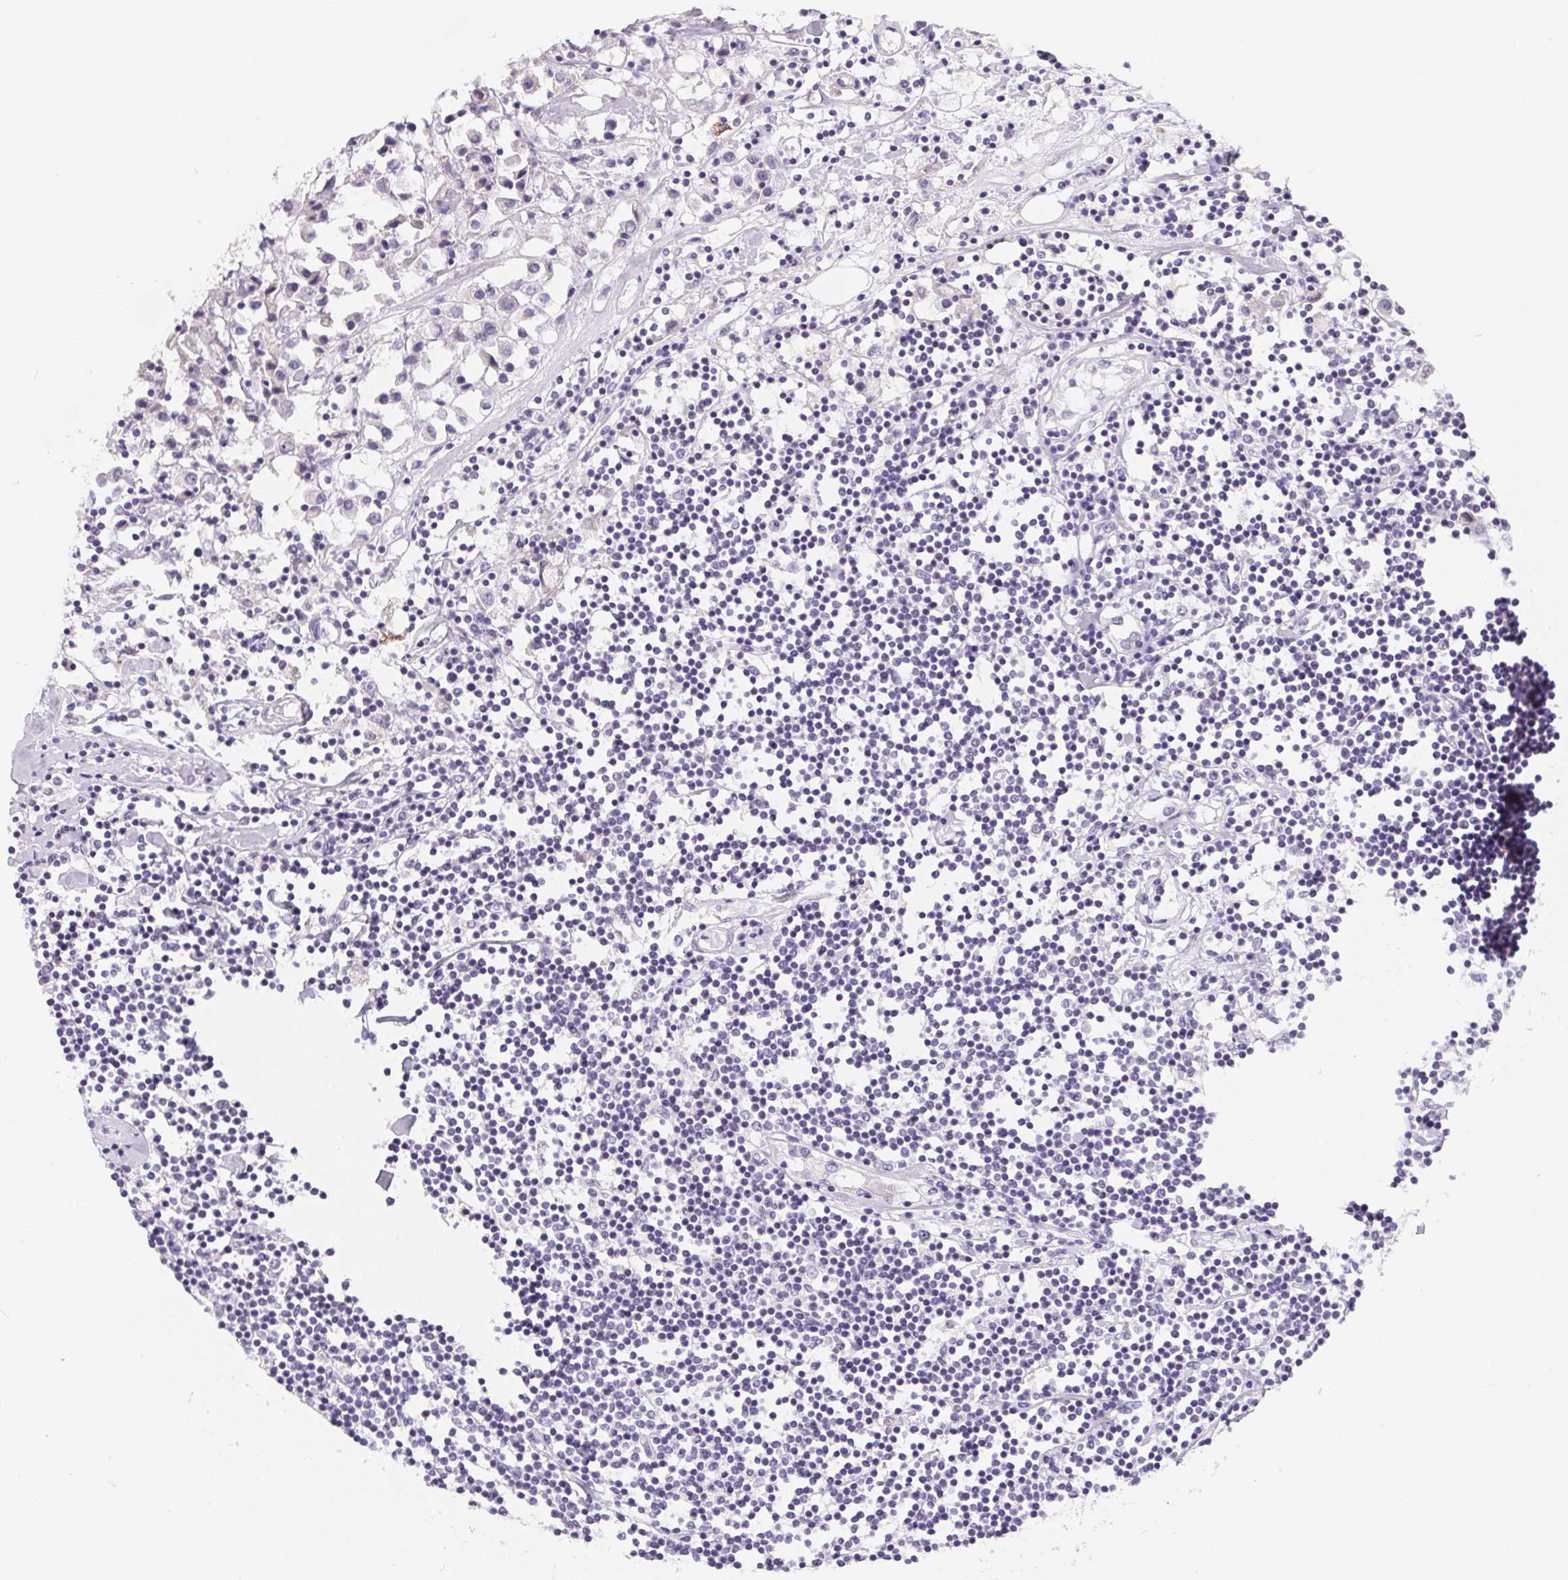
{"staining": {"intensity": "negative", "quantity": "none", "location": "none"}, "tissue": "breast cancer", "cell_type": "Tumor cells", "image_type": "cancer", "snomed": [{"axis": "morphology", "description": "Duct carcinoma"}, {"axis": "topography", "description": "Breast"}], "caption": "Protein analysis of breast cancer (intraductal carcinoma) demonstrates no significant positivity in tumor cells. (Immunohistochemistry (ihc), brightfield microscopy, high magnification).", "gene": "FDX1", "patient": {"sex": "female", "age": 61}}